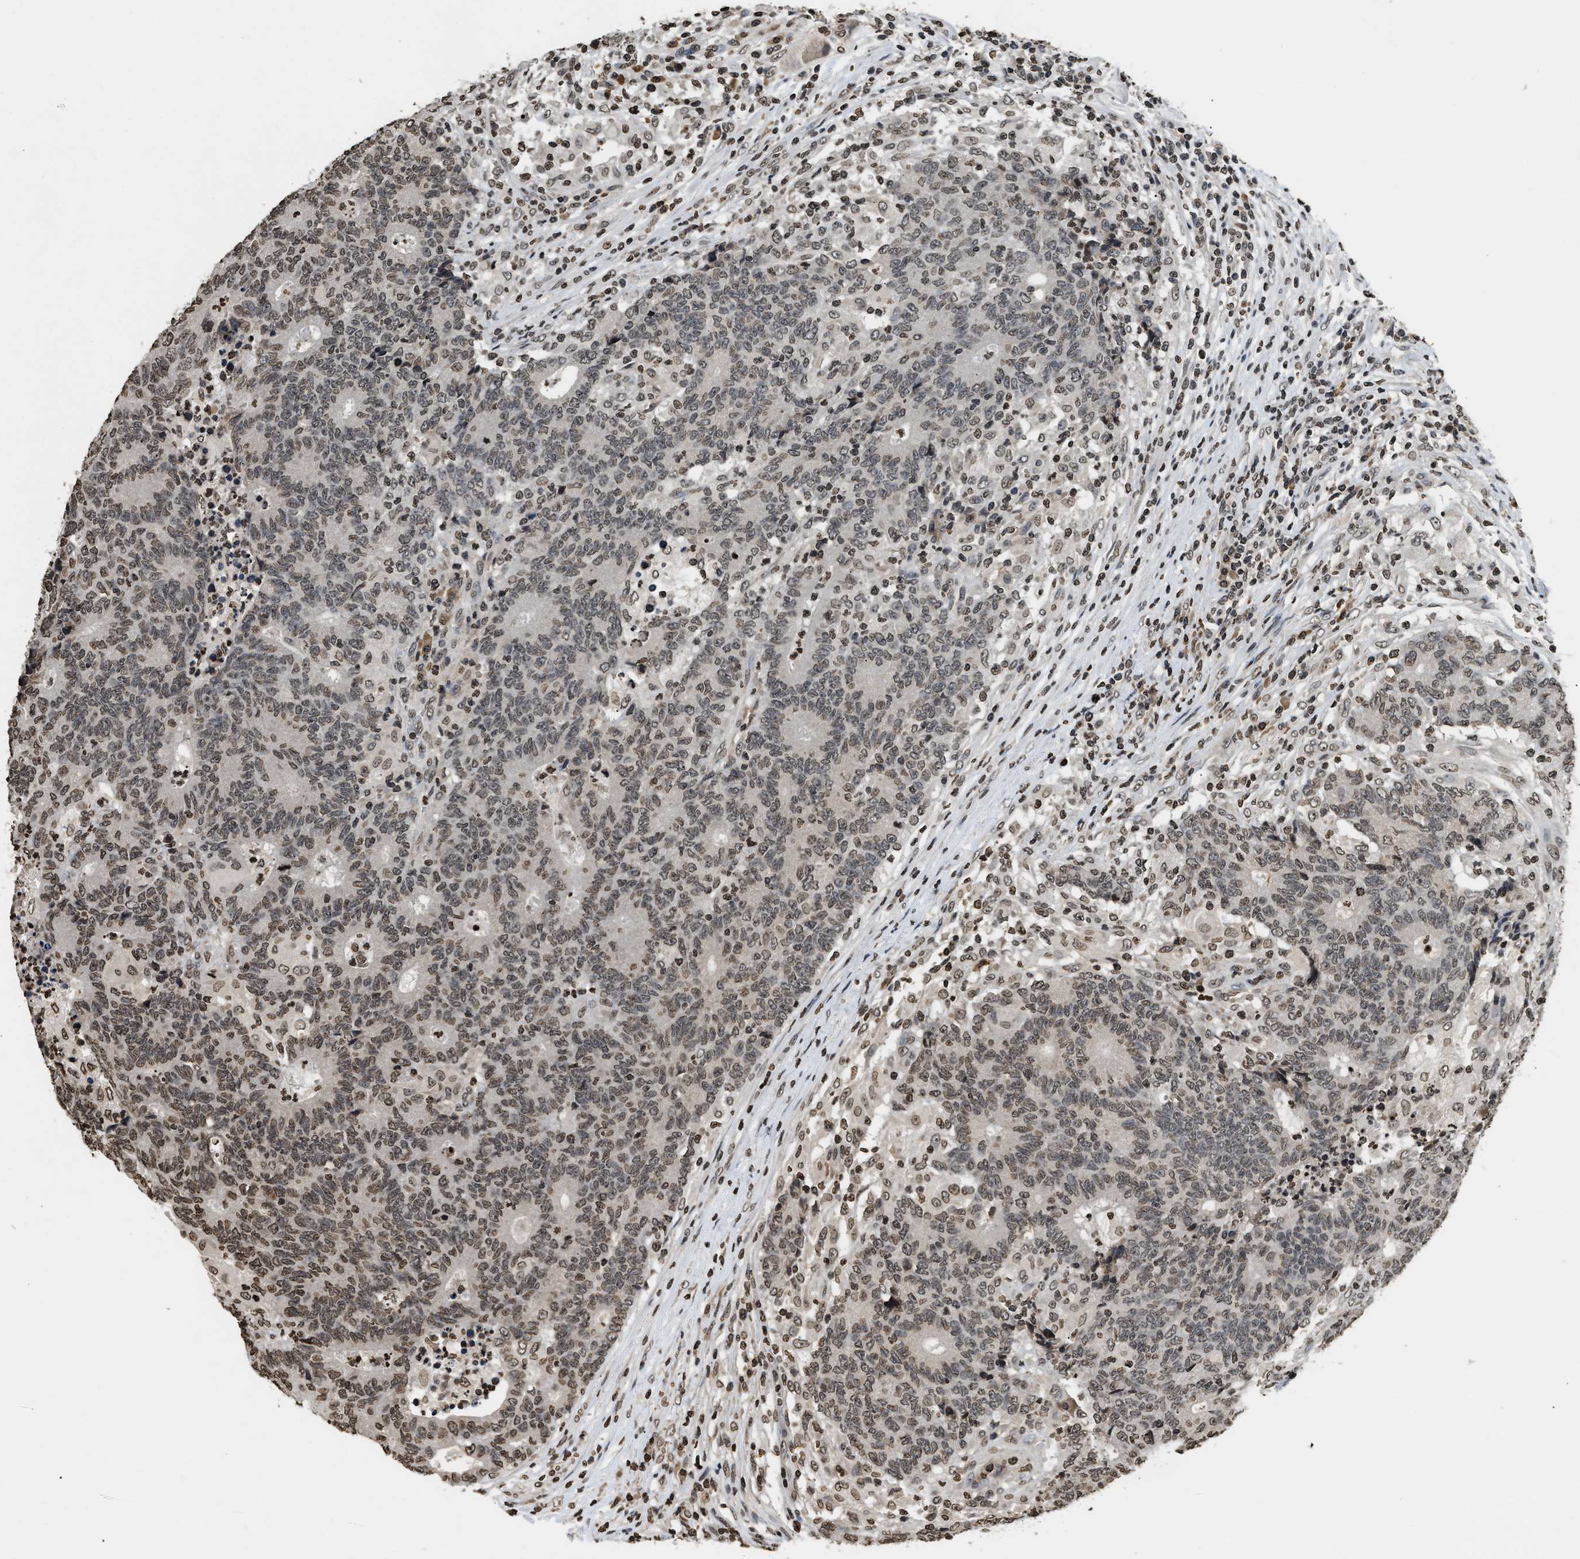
{"staining": {"intensity": "weak", "quantity": ">75%", "location": "nuclear"}, "tissue": "colorectal cancer", "cell_type": "Tumor cells", "image_type": "cancer", "snomed": [{"axis": "morphology", "description": "Normal tissue, NOS"}, {"axis": "morphology", "description": "Adenocarcinoma, NOS"}, {"axis": "topography", "description": "Colon"}], "caption": "Weak nuclear expression is appreciated in approximately >75% of tumor cells in colorectal adenocarcinoma.", "gene": "DNASE1L3", "patient": {"sex": "female", "age": 75}}